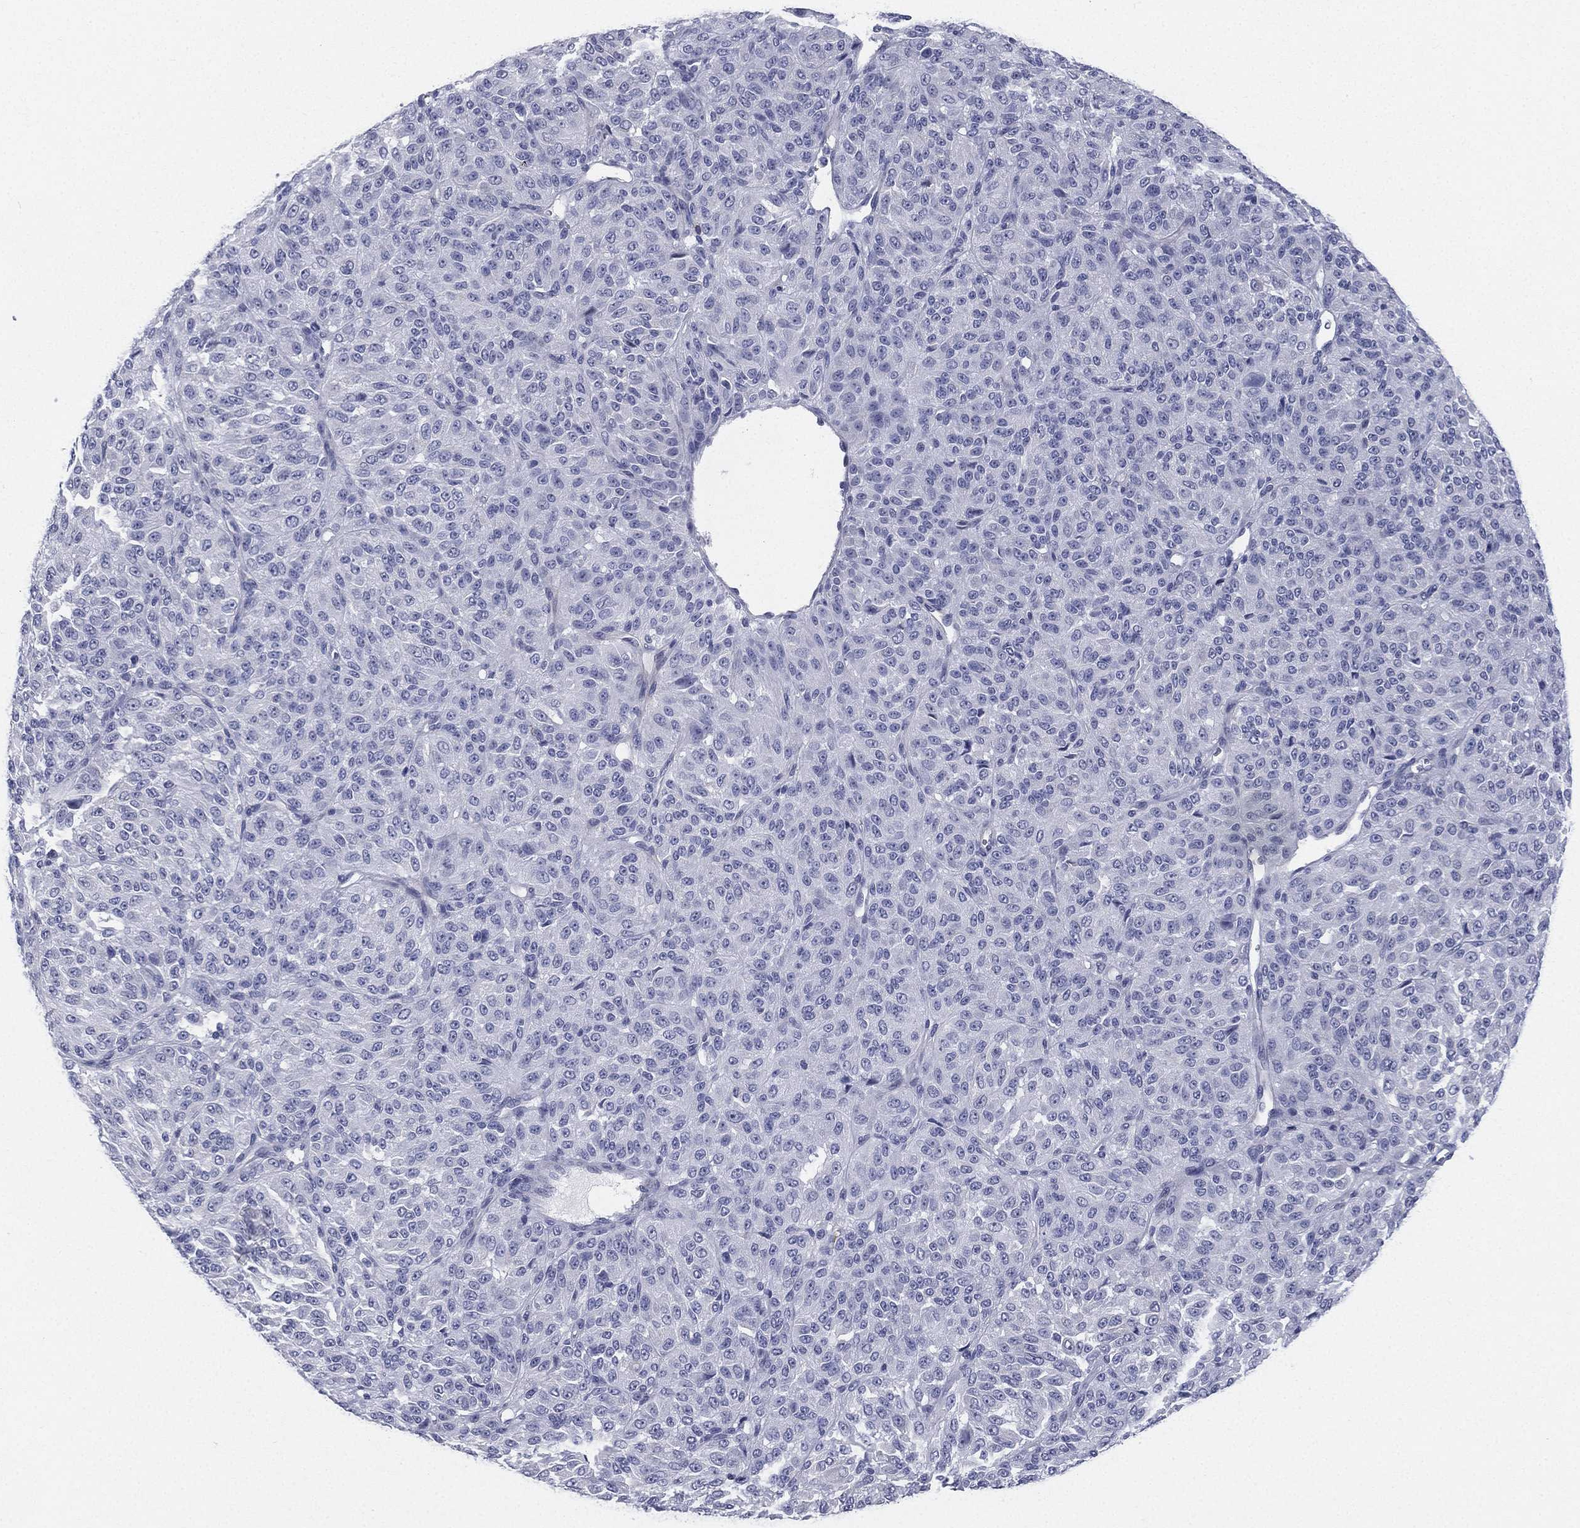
{"staining": {"intensity": "negative", "quantity": "none", "location": "none"}, "tissue": "melanoma", "cell_type": "Tumor cells", "image_type": "cancer", "snomed": [{"axis": "morphology", "description": "Malignant melanoma, Metastatic site"}, {"axis": "topography", "description": "Brain"}], "caption": "IHC histopathology image of neoplastic tissue: malignant melanoma (metastatic site) stained with DAB shows no significant protein positivity in tumor cells. (Stains: DAB IHC with hematoxylin counter stain, Microscopy: brightfield microscopy at high magnification).", "gene": "CD22", "patient": {"sex": "female", "age": 56}}